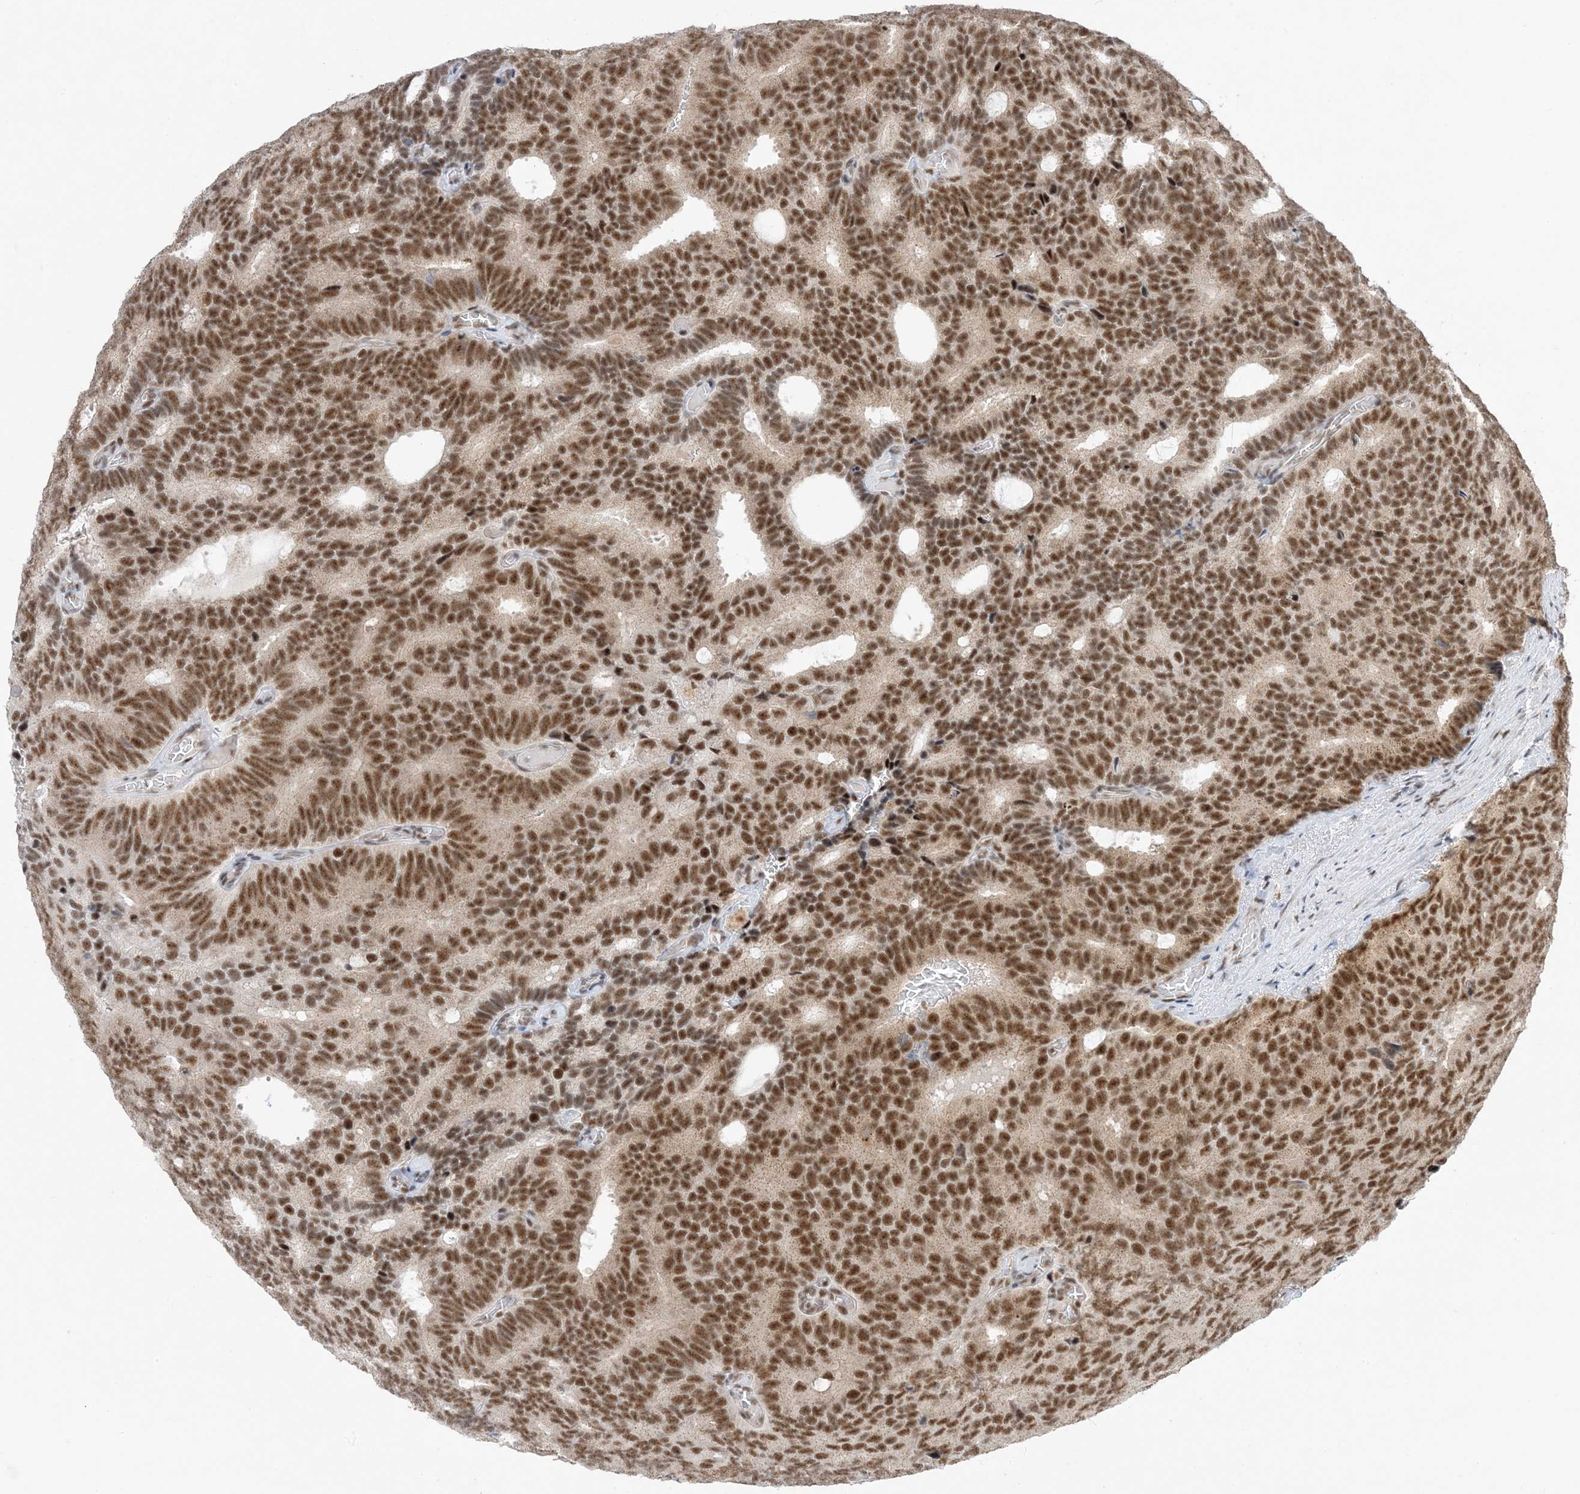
{"staining": {"intensity": "strong", "quantity": ">75%", "location": "nuclear"}, "tissue": "prostate cancer", "cell_type": "Tumor cells", "image_type": "cancer", "snomed": [{"axis": "morphology", "description": "Adenocarcinoma, Low grade"}, {"axis": "topography", "description": "Prostate"}], "caption": "Immunohistochemical staining of prostate low-grade adenocarcinoma exhibits high levels of strong nuclear staining in approximately >75% of tumor cells.", "gene": "SF3A3", "patient": {"sex": "male", "age": 71}}